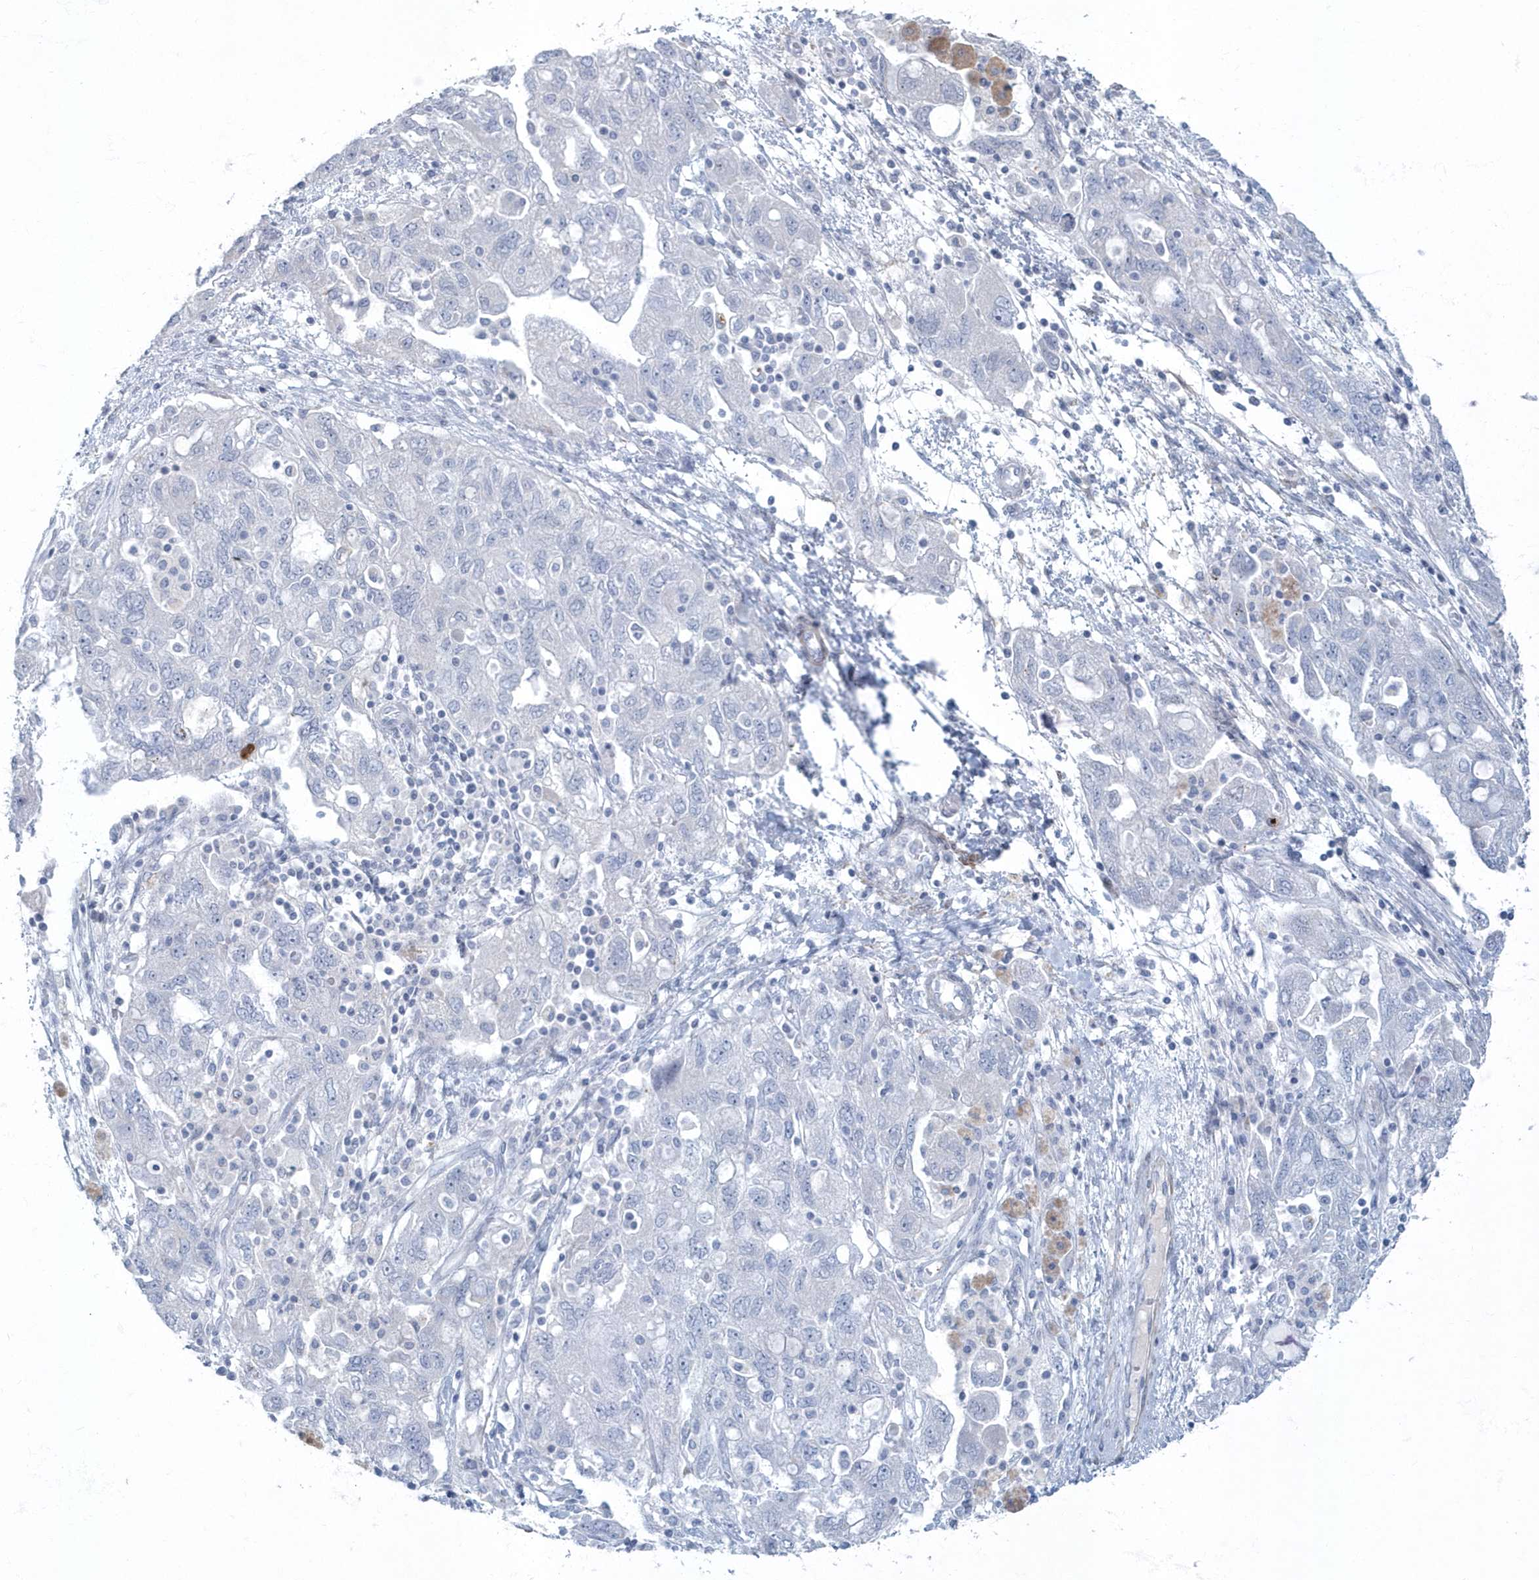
{"staining": {"intensity": "negative", "quantity": "none", "location": "none"}, "tissue": "ovarian cancer", "cell_type": "Tumor cells", "image_type": "cancer", "snomed": [{"axis": "morphology", "description": "Carcinoma, NOS"}, {"axis": "morphology", "description": "Cystadenocarcinoma, serous, NOS"}, {"axis": "topography", "description": "Ovary"}], "caption": "High power microscopy micrograph of an immunohistochemistry (IHC) micrograph of ovarian cancer, revealing no significant staining in tumor cells.", "gene": "MYOT", "patient": {"sex": "female", "age": 69}}